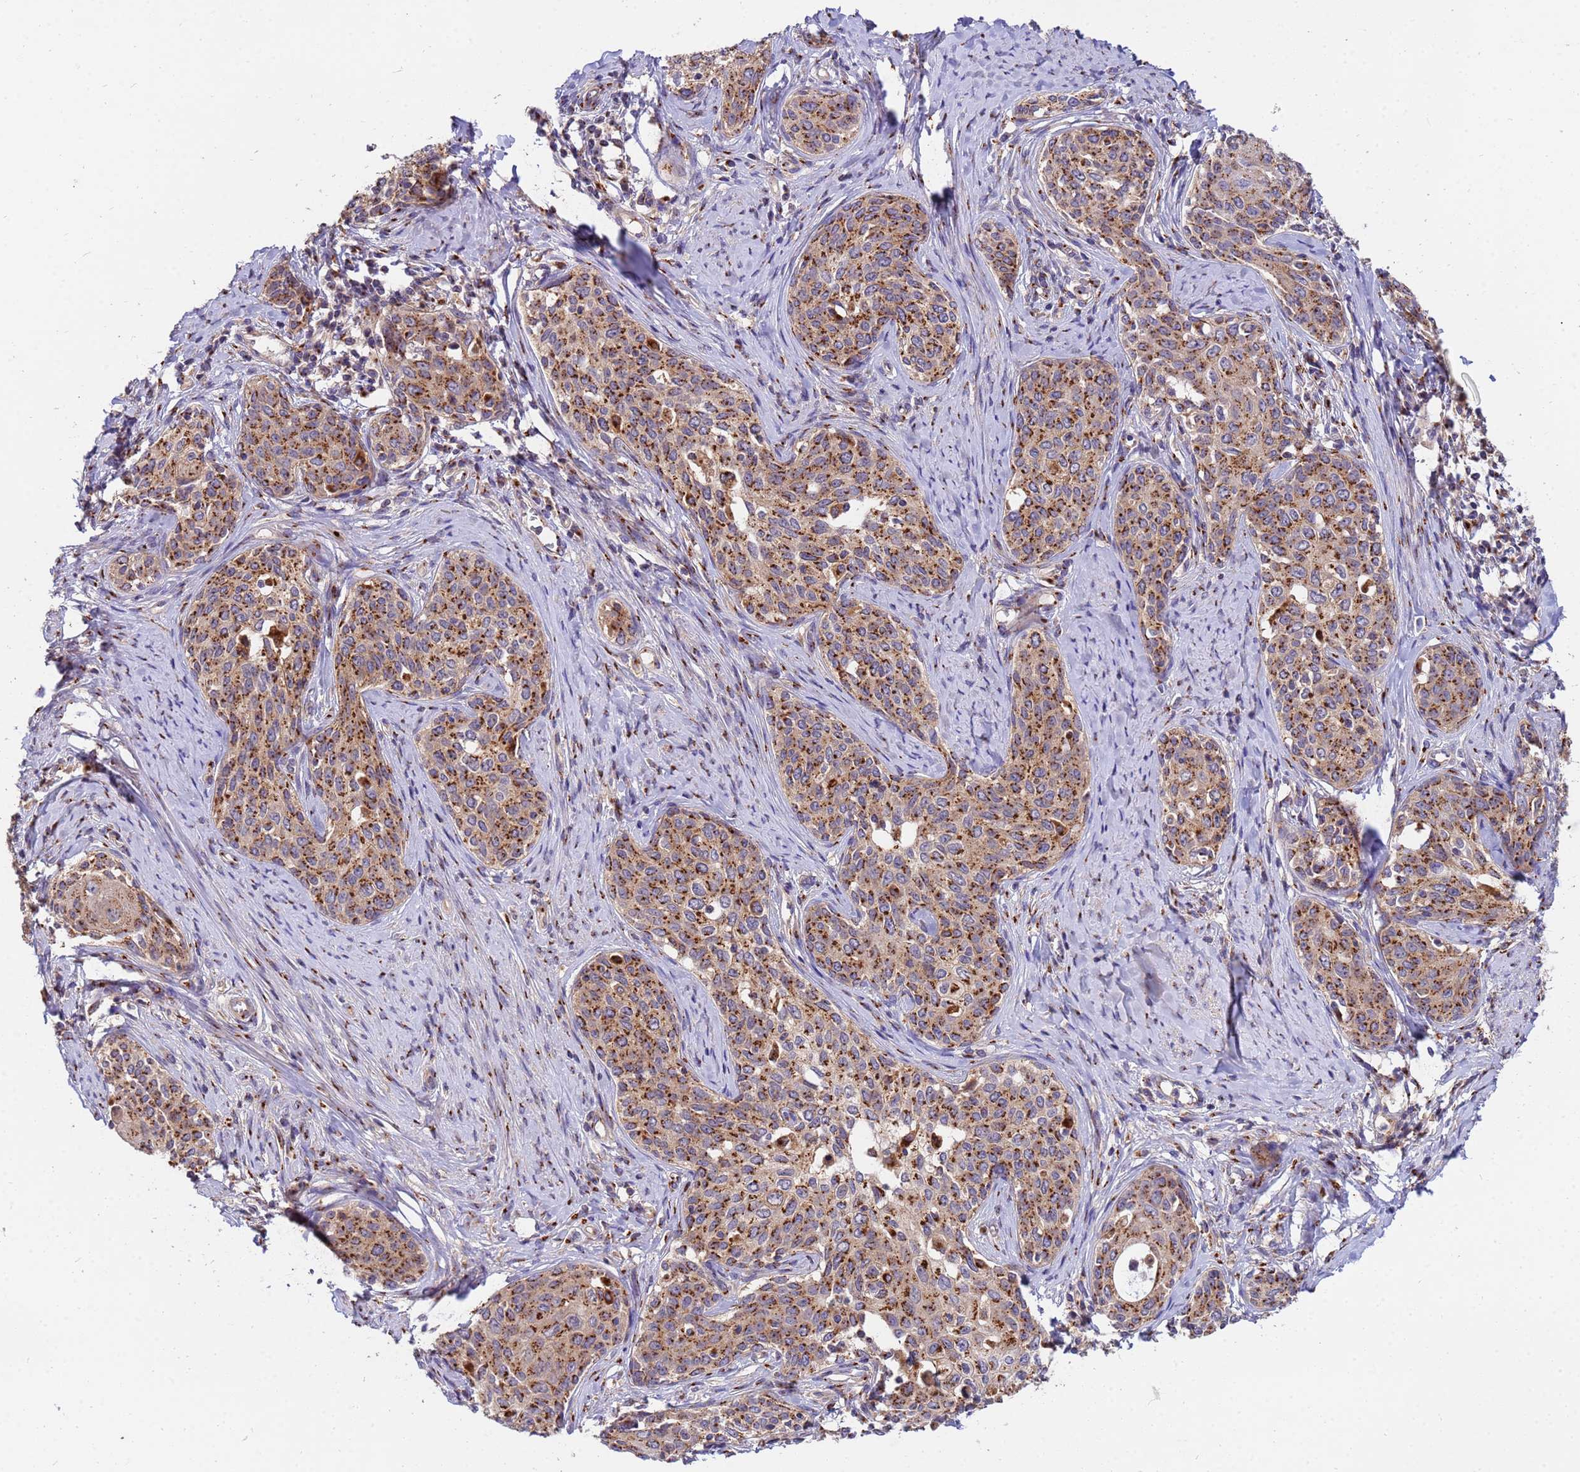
{"staining": {"intensity": "strong", "quantity": ">75%", "location": "cytoplasmic/membranous"}, "tissue": "cervical cancer", "cell_type": "Tumor cells", "image_type": "cancer", "snomed": [{"axis": "morphology", "description": "Squamous cell carcinoma, NOS"}, {"axis": "morphology", "description": "Adenocarcinoma, NOS"}, {"axis": "topography", "description": "Cervix"}], "caption": "IHC (DAB (3,3'-diaminobenzidine)) staining of human adenocarcinoma (cervical) reveals strong cytoplasmic/membranous protein positivity in about >75% of tumor cells. (DAB IHC with brightfield microscopy, high magnification).", "gene": "HPS3", "patient": {"sex": "female", "age": 52}}